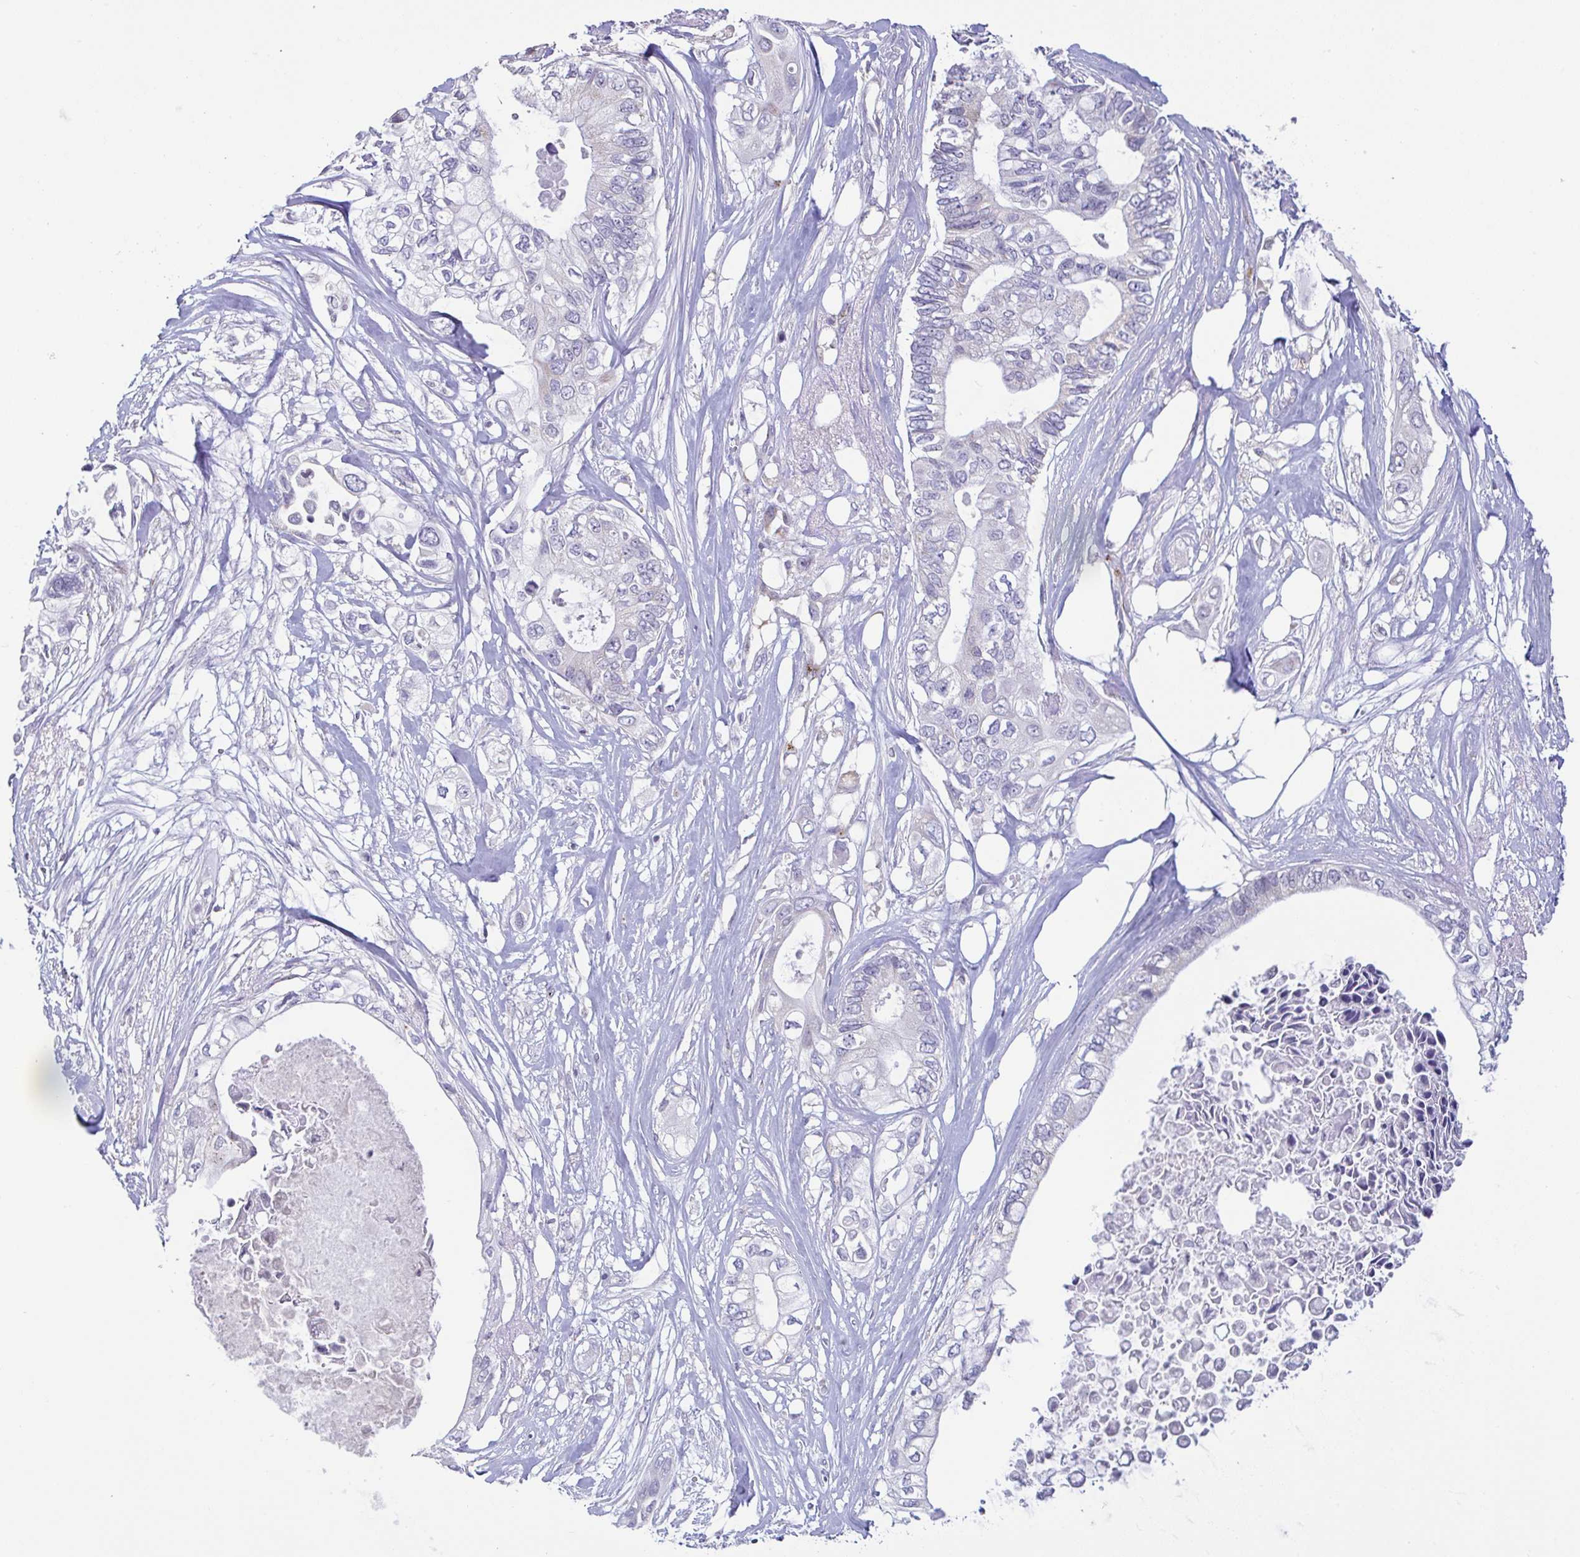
{"staining": {"intensity": "negative", "quantity": "none", "location": "none"}, "tissue": "pancreatic cancer", "cell_type": "Tumor cells", "image_type": "cancer", "snomed": [{"axis": "morphology", "description": "Adenocarcinoma, NOS"}, {"axis": "topography", "description": "Pancreas"}], "caption": "Tumor cells are negative for protein expression in human pancreatic cancer.", "gene": "PLCD4", "patient": {"sex": "female", "age": 63}}